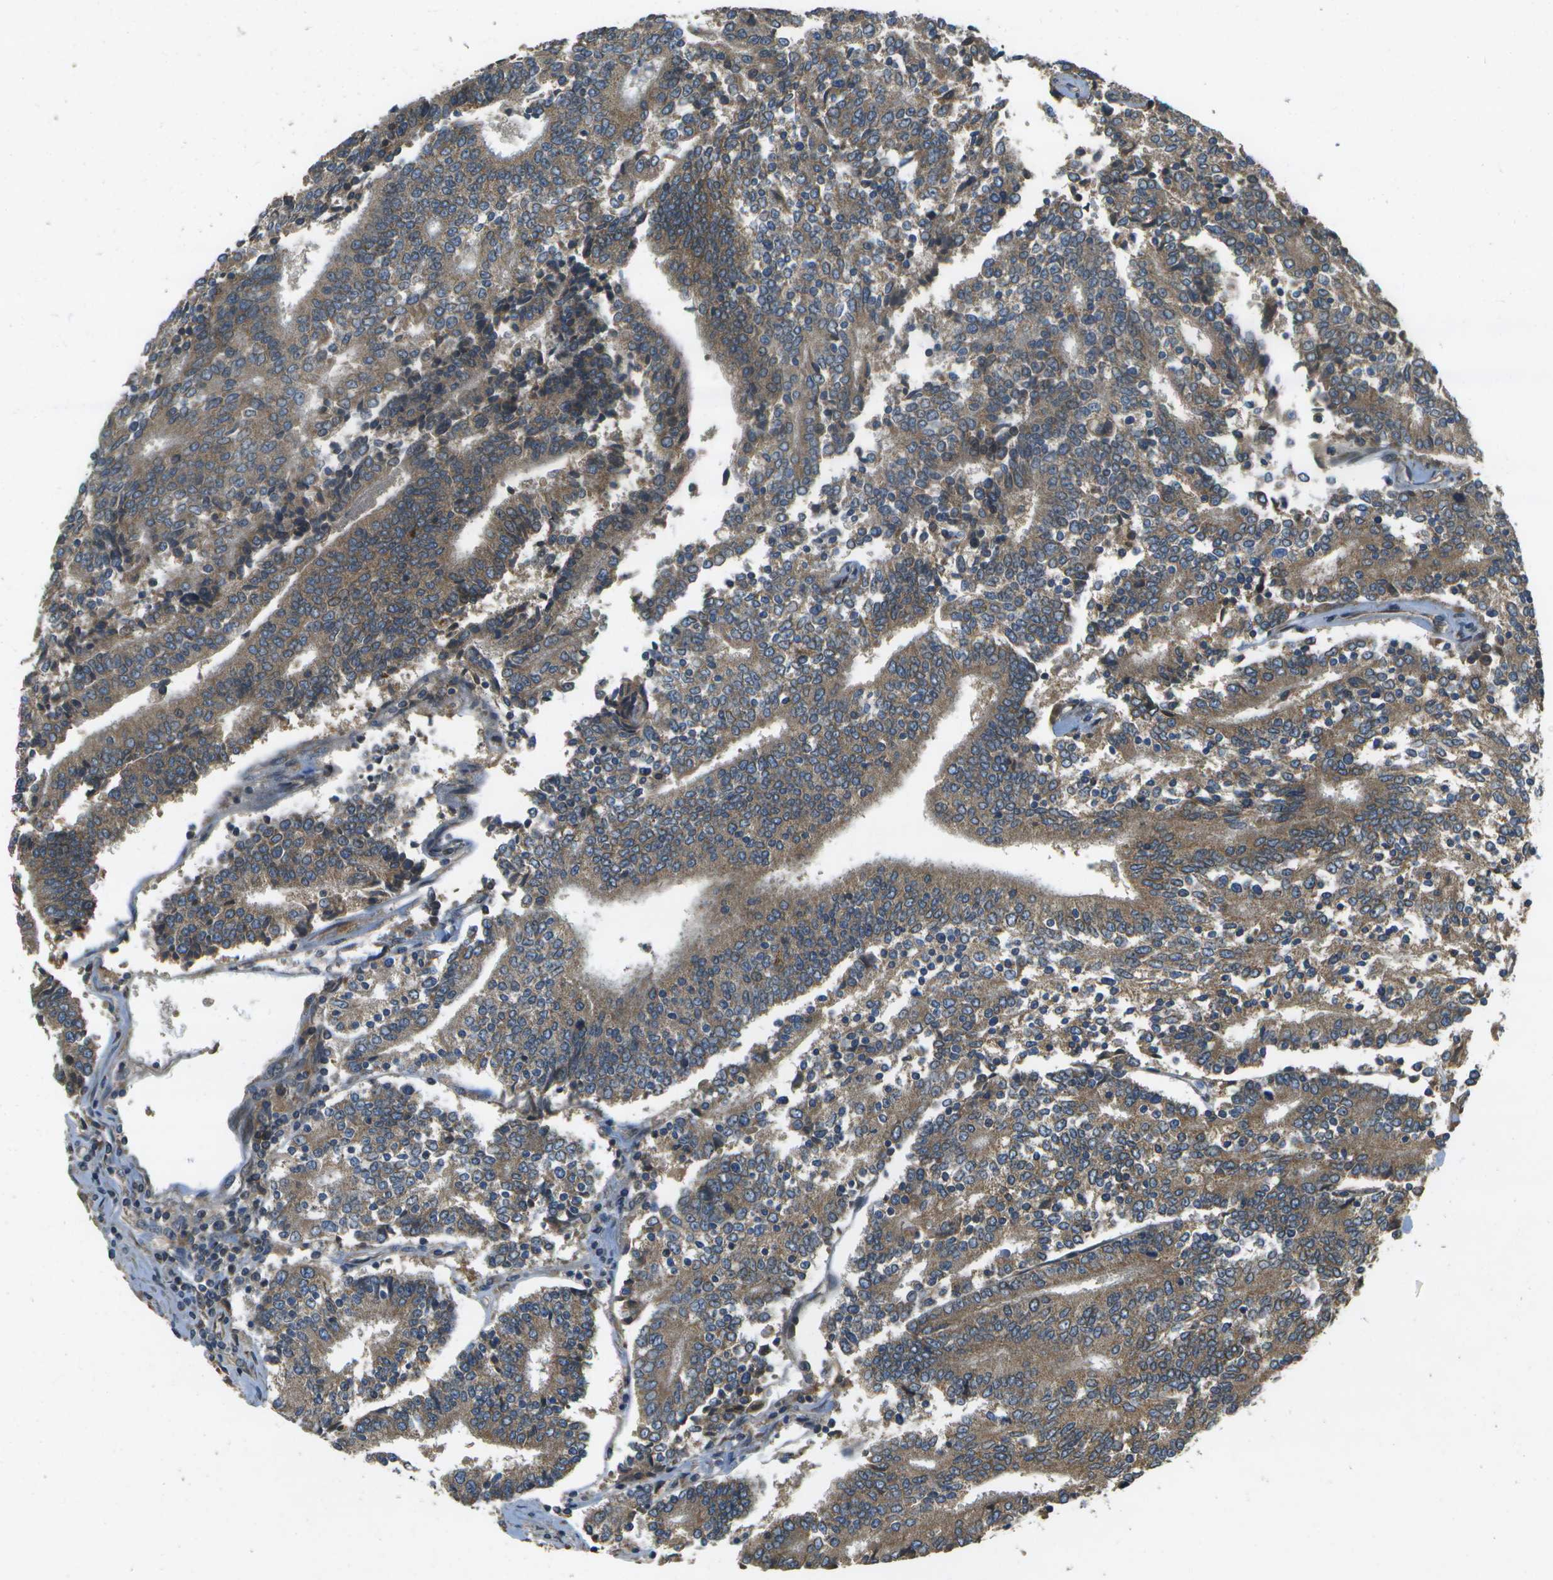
{"staining": {"intensity": "moderate", "quantity": ">75%", "location": "cytoplasmic/membranous"}, "tissue": "prostate cancer", "cell_type": "Tumor cells", "image_type": "cancer", "snomed": [{"axis": "morphology", "description": "Normal tissue, NOS"}, {"axis": "morphology", "description": "Adenocarcinoma, High grade"}, {"axis": "topography", "description": "Prostate"}, {"axis": "topography", "description": "Seminal veicle"}], "caption": "A brown stain labels moderate cytoplasmic/membranous staining of a protein in human adenocarcinoma (high-grade) (prostate) tumor cells. Using DAB (3,3'-diaminobenzidine) (brown) and hematoxylin (blue) stains, captured at high magnification using brightfield microscopy.", "gene": "HFE", "patient": {"sex": "male", "age": 55}}